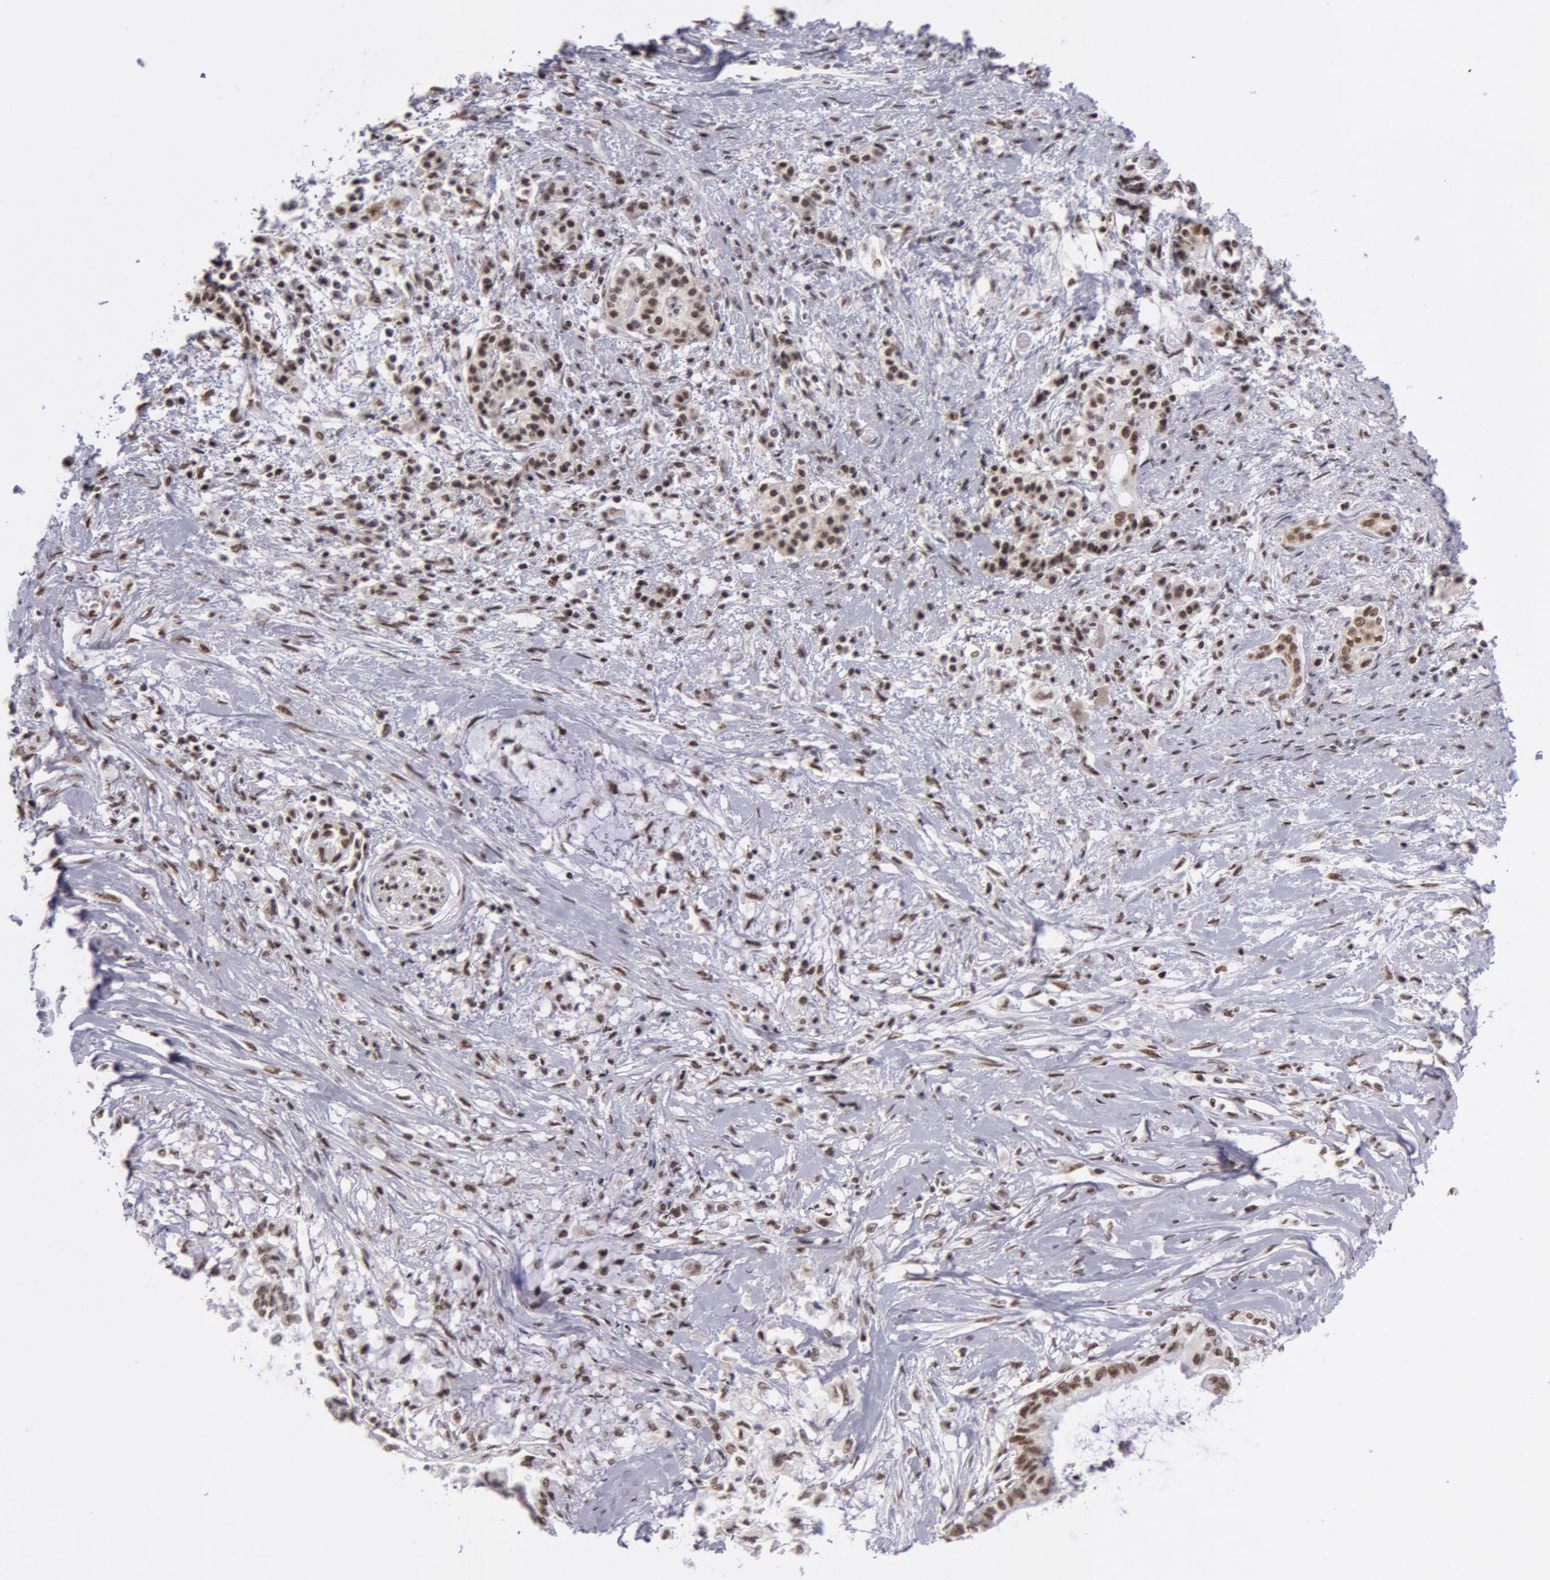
{"staining": {"intensity": "moderate", "quantity": ">75%", "location": "nuclear"}, "tissue": "pancreatic cancer", "cell_type": "Tumor cells", "image_type": "cancer", "snomed": [{"axis": "morphology", "description": "Adenocarcinoma, NOS"}, {"axis": "topography", "description": "Pancreas"}], "caption": "Tumor cells show moderate nuclear positivity in approximately >75% of cells in pancreatic adenocarcinoma. Using DAB (brown) and hematoxylin (blue) stains, captured at high magnification using brightfield microscopy.", "gene": "VRTN", "patient": {"sex": "female", "age": 64}}